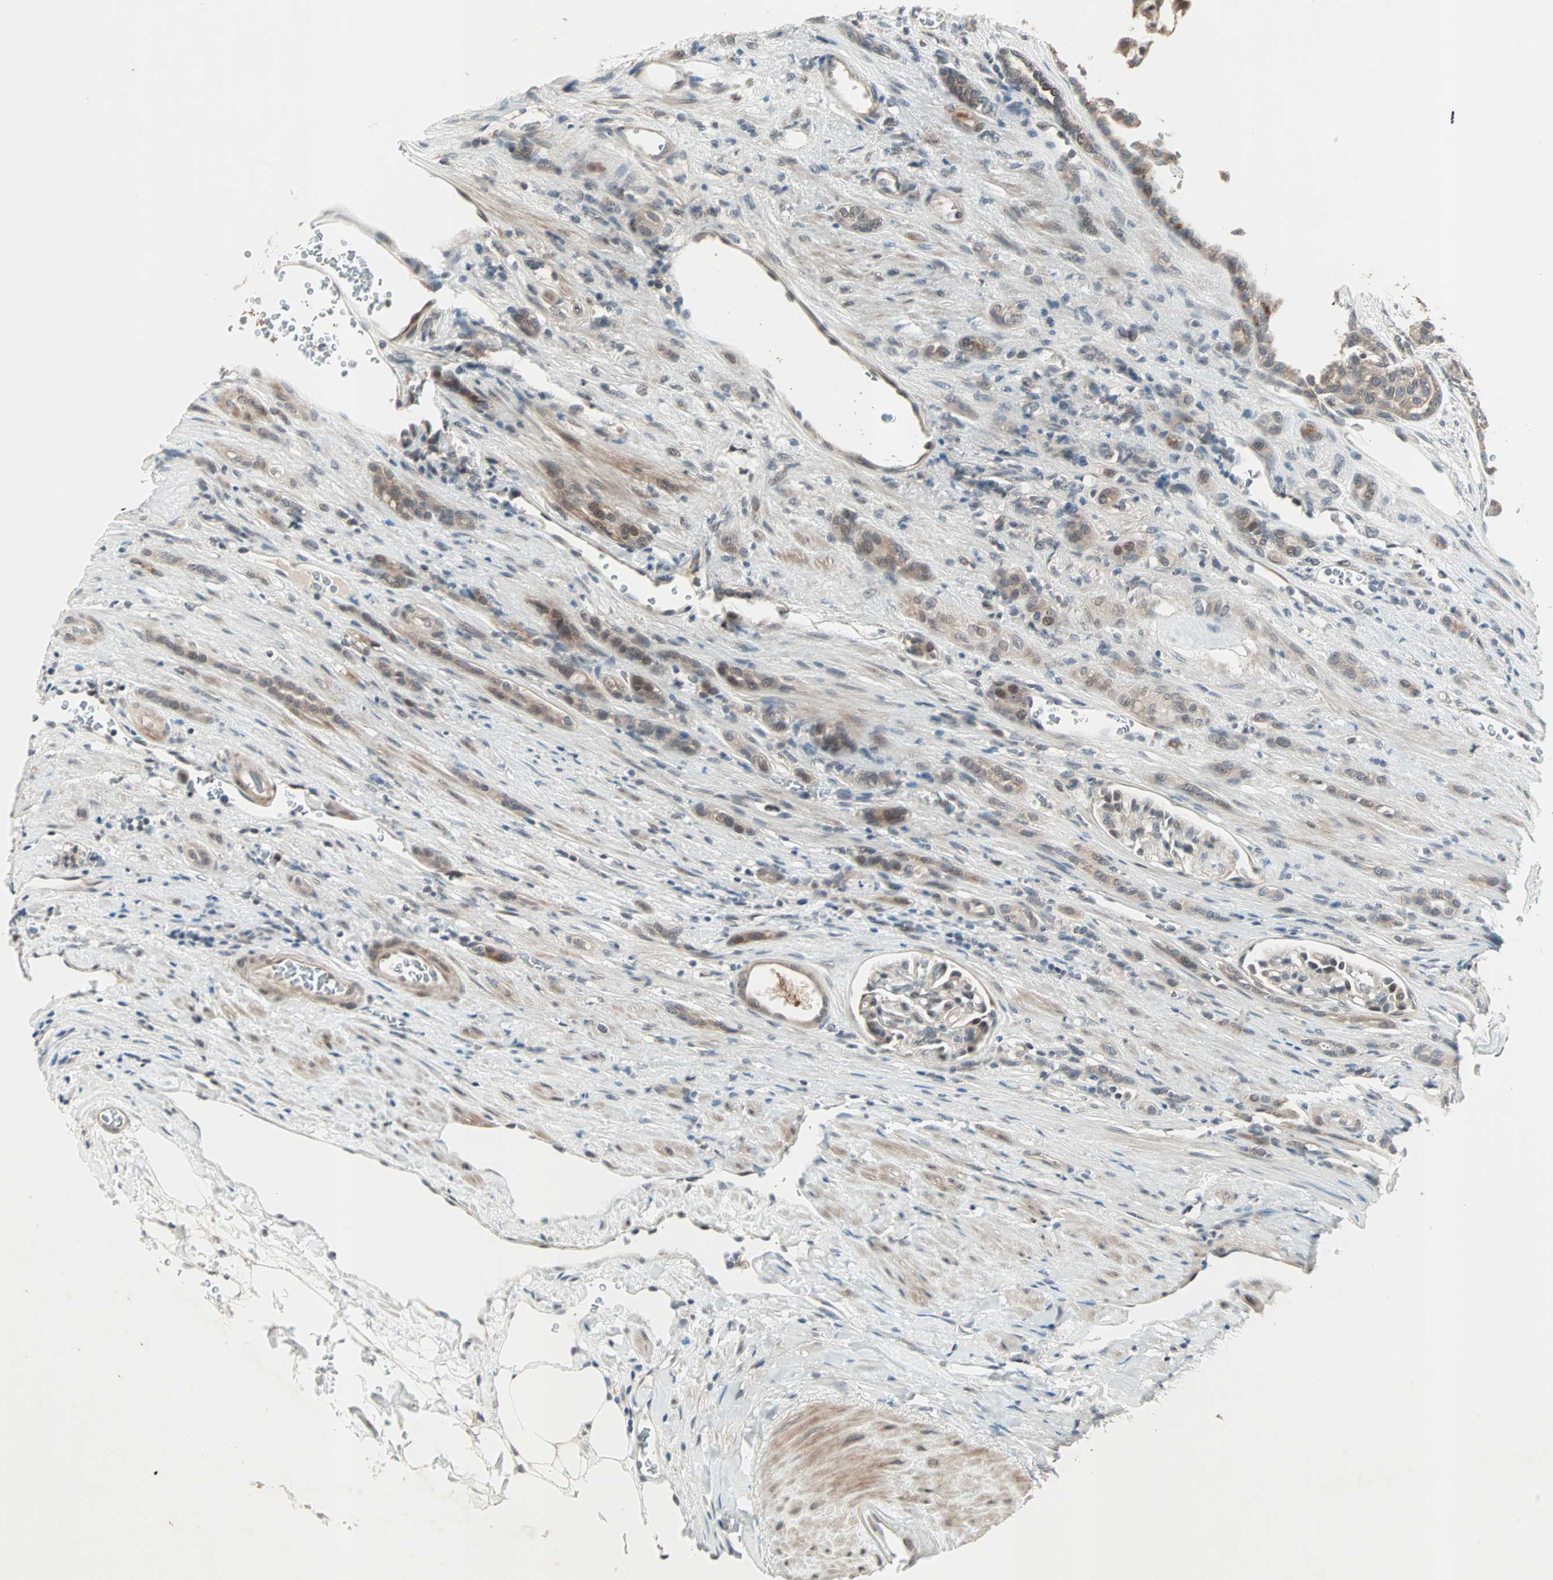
{"staining": {"intensity": "weak", "quantity": "25%-75%", "location": "cytoplasmic/membranous"}, "tissue": "renal cancer", "cell_type": "Tumor cells", "image_type": "cancer", "snomed": [{"axis": "morphology", "description": "Adenocarcinoma, NOS"}, {"axis": "topography", "description": "Kidney"}], "caption": "Weak cytoplasmic/membranous protein positivity is seen in approximately 25%-75% of tumor cells in renal adenocarcinoma. The staining was performed using DAB, with brown indicating positive protein expression. Nuclei are stained blue with hematoxylin.", "gene": "PGBD1", "patient": {"sex": "male", "age": 63}}